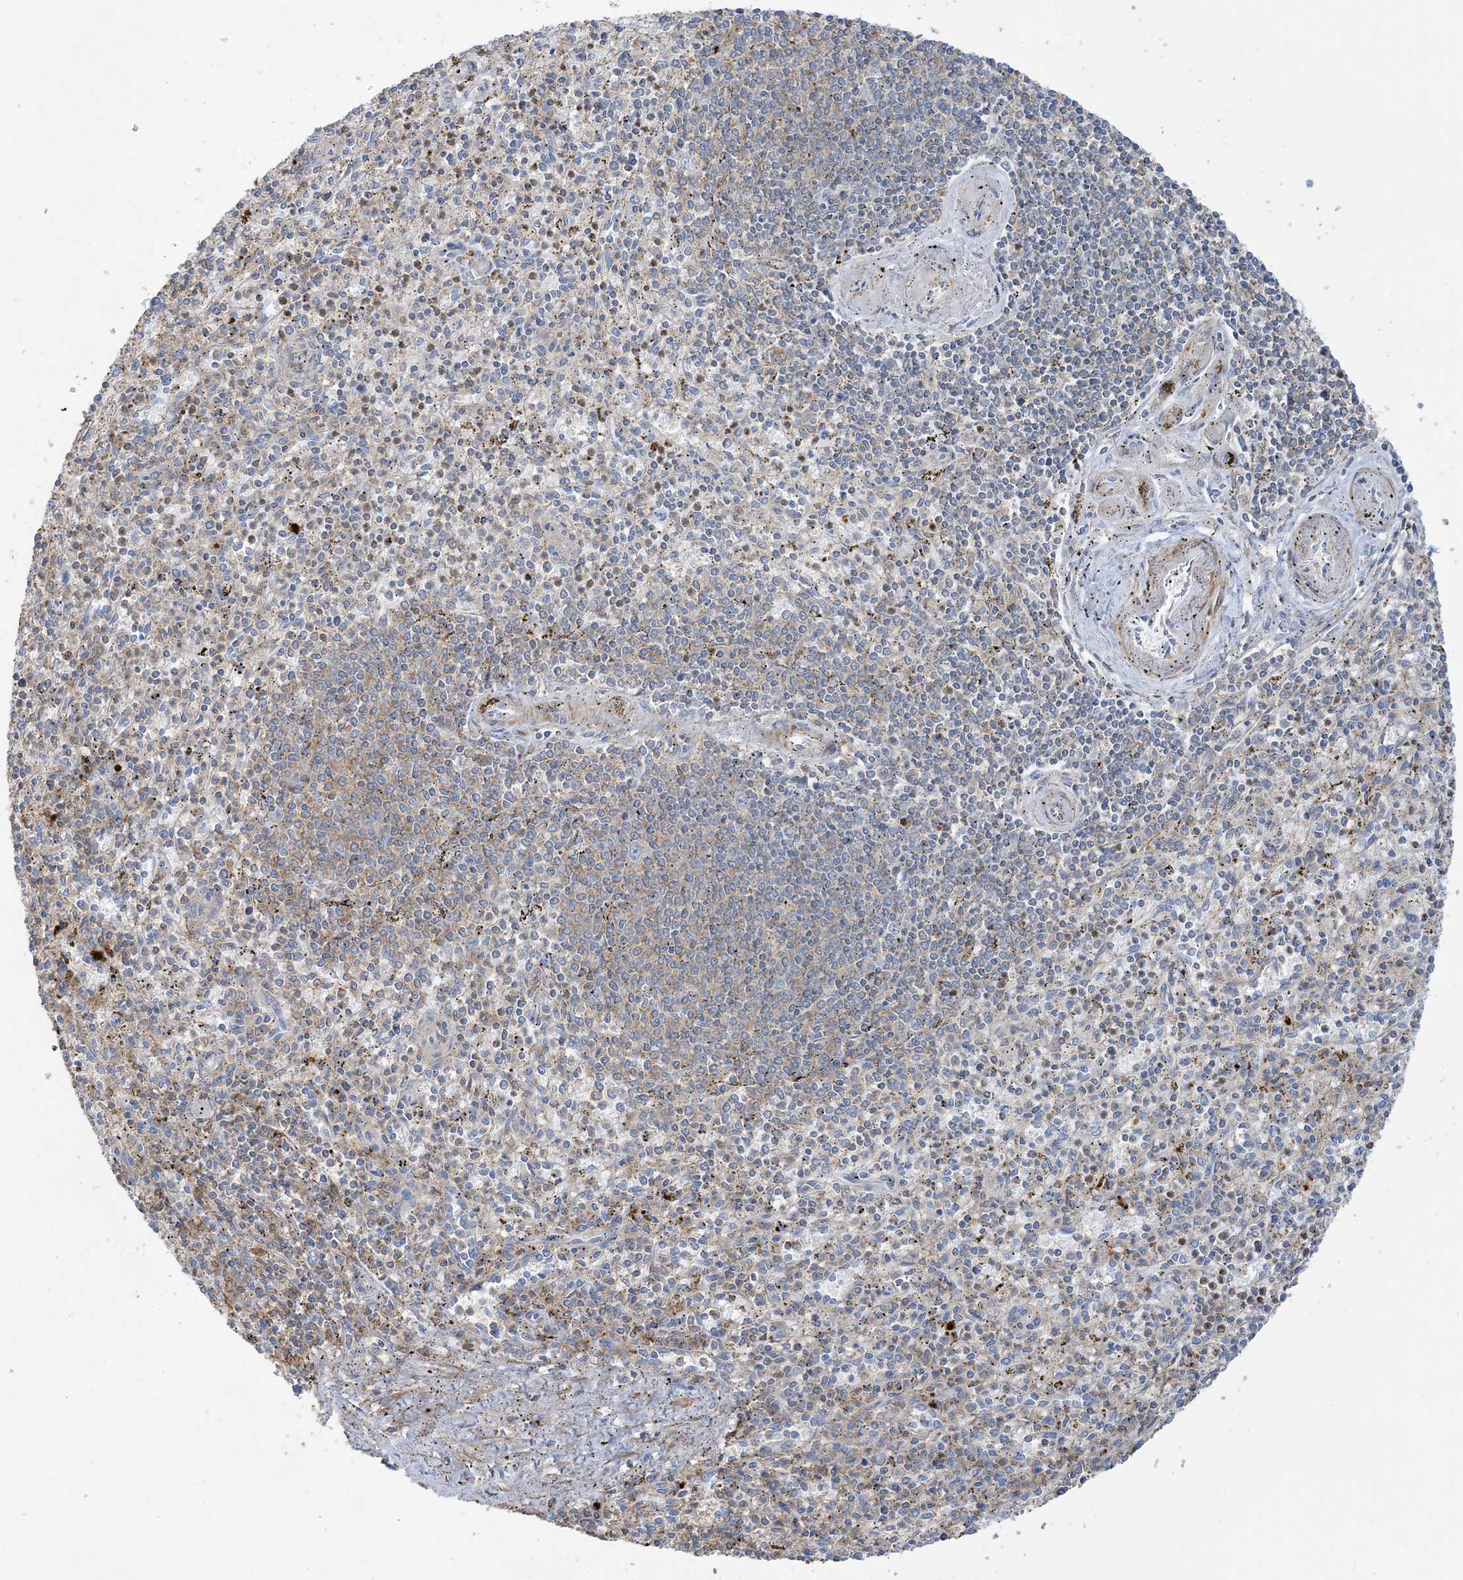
{"staining": {"intensity": "weak", "quantity": "<25%", "location": "cytoplasmic/membranous"}, "tissue": "spleen", "cell_type": "Cells in red pulp", "image_type": "normal", "snomed": [{"axis": "morphology", "description": "Normal tissue, NOS"}, {"axis": "topography", "description": "Spleen"}], "caption": "This is an immunohistochemistry (IHC) histopathology image of unremarkable spleen. There is no expression in cells in red pulp.", "gene": "GTF3C2", "patient": {"sex": "male", "age": 72}}